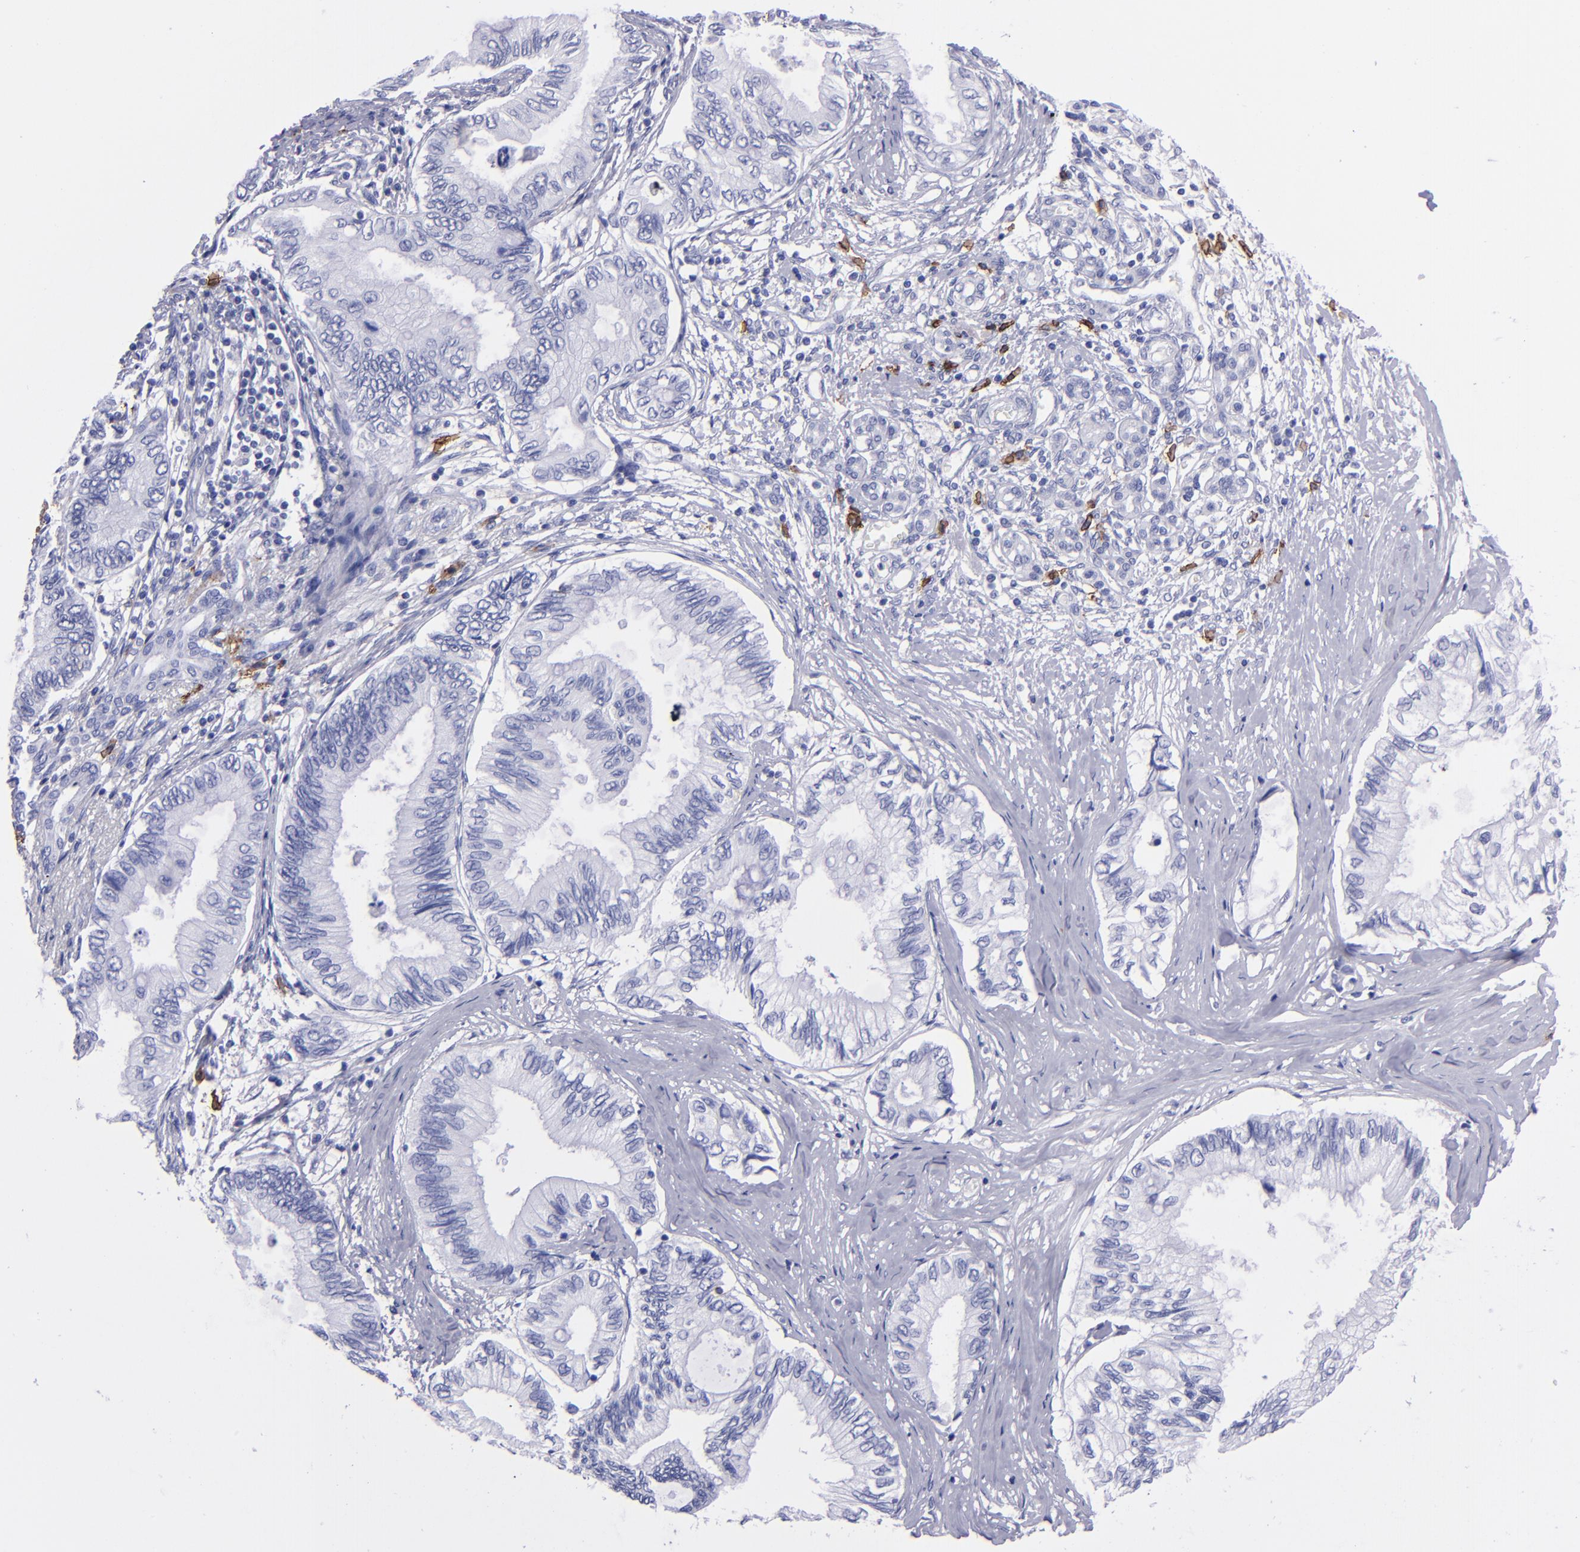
{"staining": {"intensity": "negative", "quantity": "none", "location": "none"}, "tissue": "pancreatic cancer", "cell_type": "Tumor cells", "image_type": "cancer", "snomed": [{"axis": "morphology", "description": "Adenocarcinoma, NOS"}, {"axis": "topography", "description": "Pancreas"}], "caption": "Histopathology image shows no protein expression in tumor cells of pancreatic cancer tissue.", "gene": "CD38", "patient": {"sex": "female", "age": 66}}